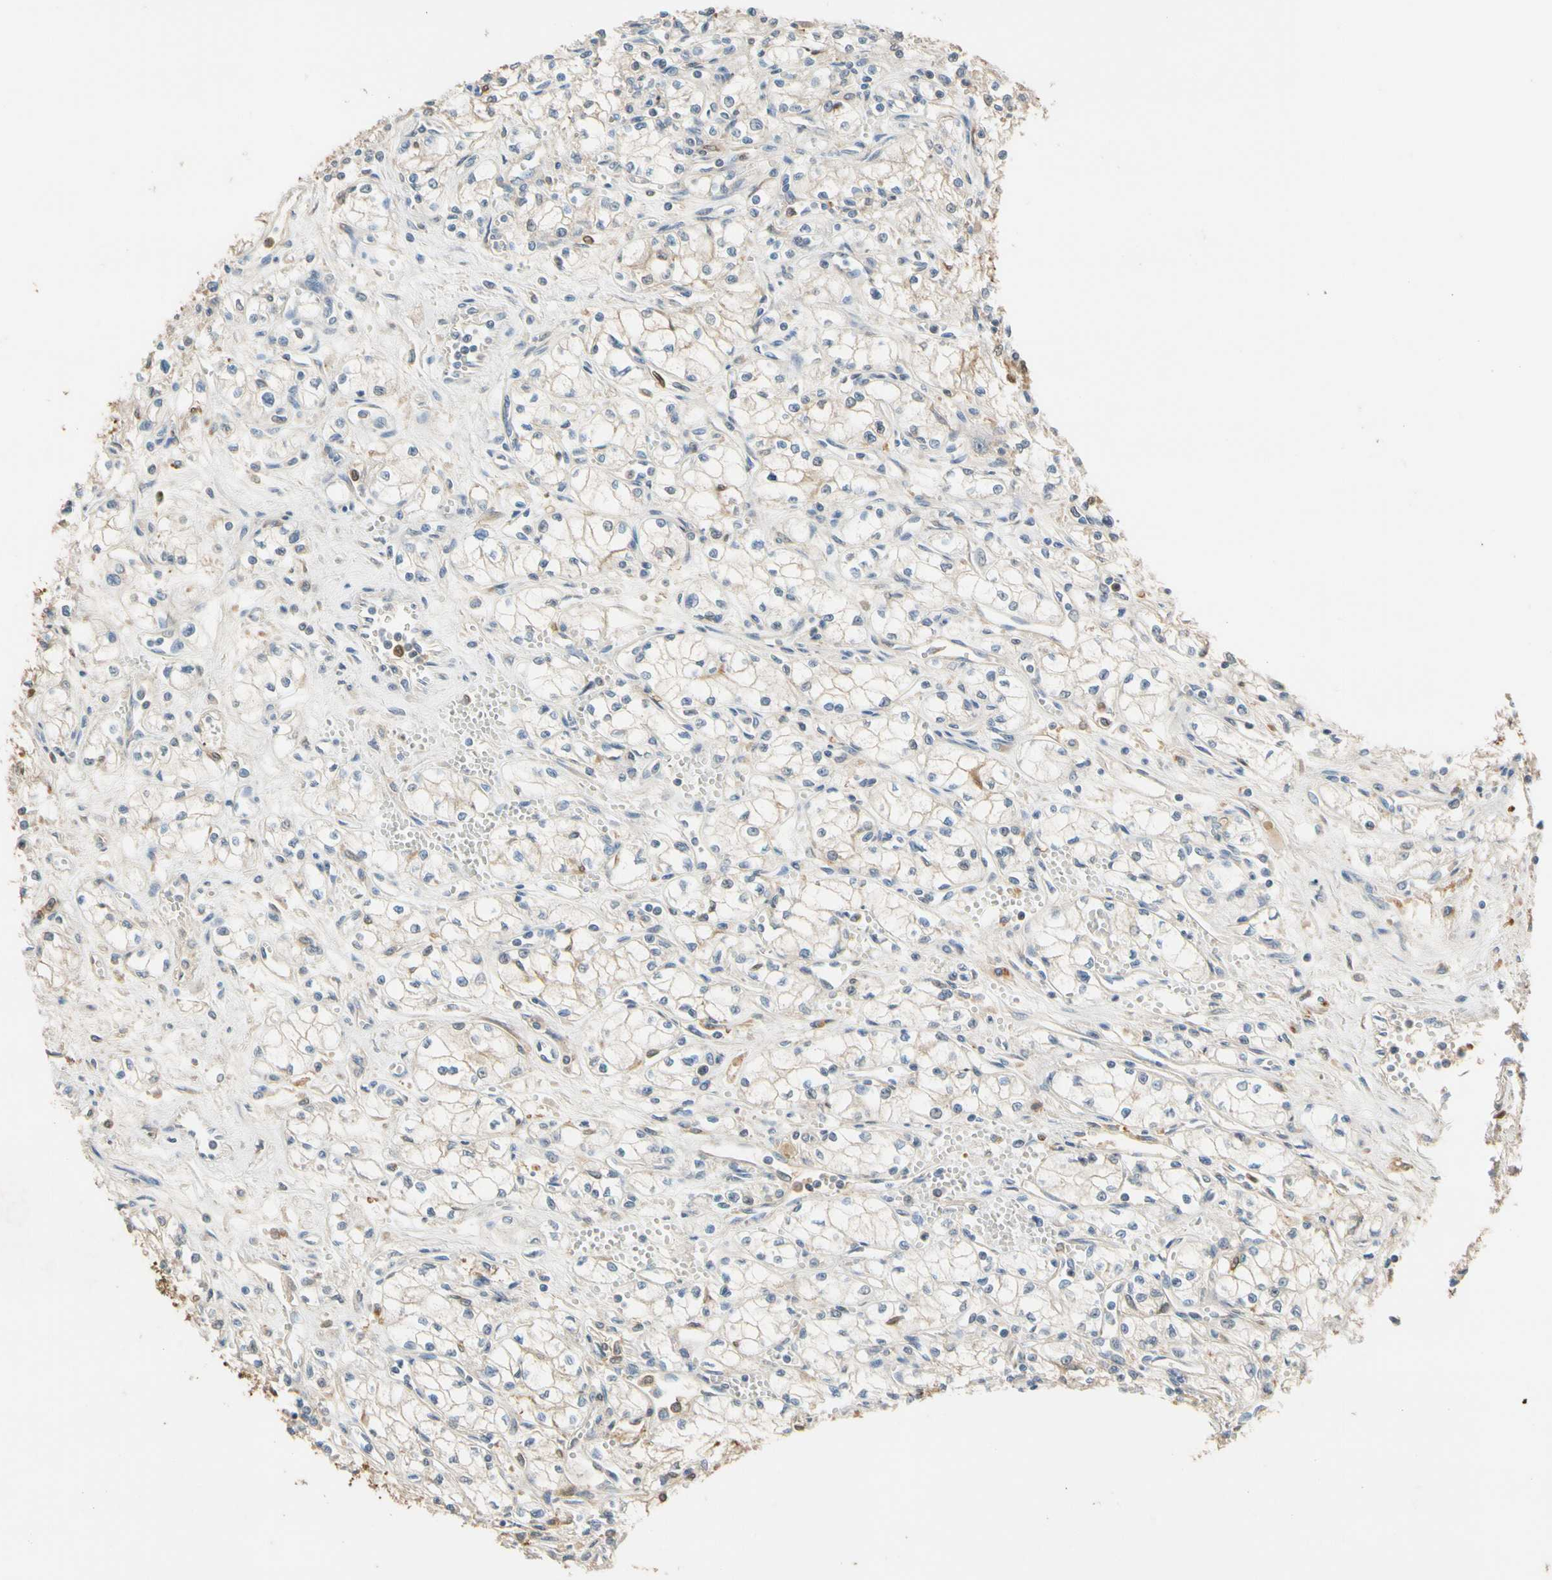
{"staining": {"intensity": "weak", "quantity": "<25%", "location": "cytoplasmic/membranous"}, "tissue": "renal cancer", "cell_type": "Tumor cells", "image_type": "cancer", "snomed": [{"axis": "morphology", "description": "Normal tissue, NOS"}, {"axis": "morphology", "description": "Adenocarcinoma, NOS"}, {"axis": "topography", "description": "Kidney"}], "caption": "Immunohistochemistry of renal cancer displays no staining in tumor cells. The staining is performed using DAB brown chromogen with nuclei counter-stained in using hematoxylin.", "gene": "GPSM2", "patient": {"sex": "male", "age": 59}}